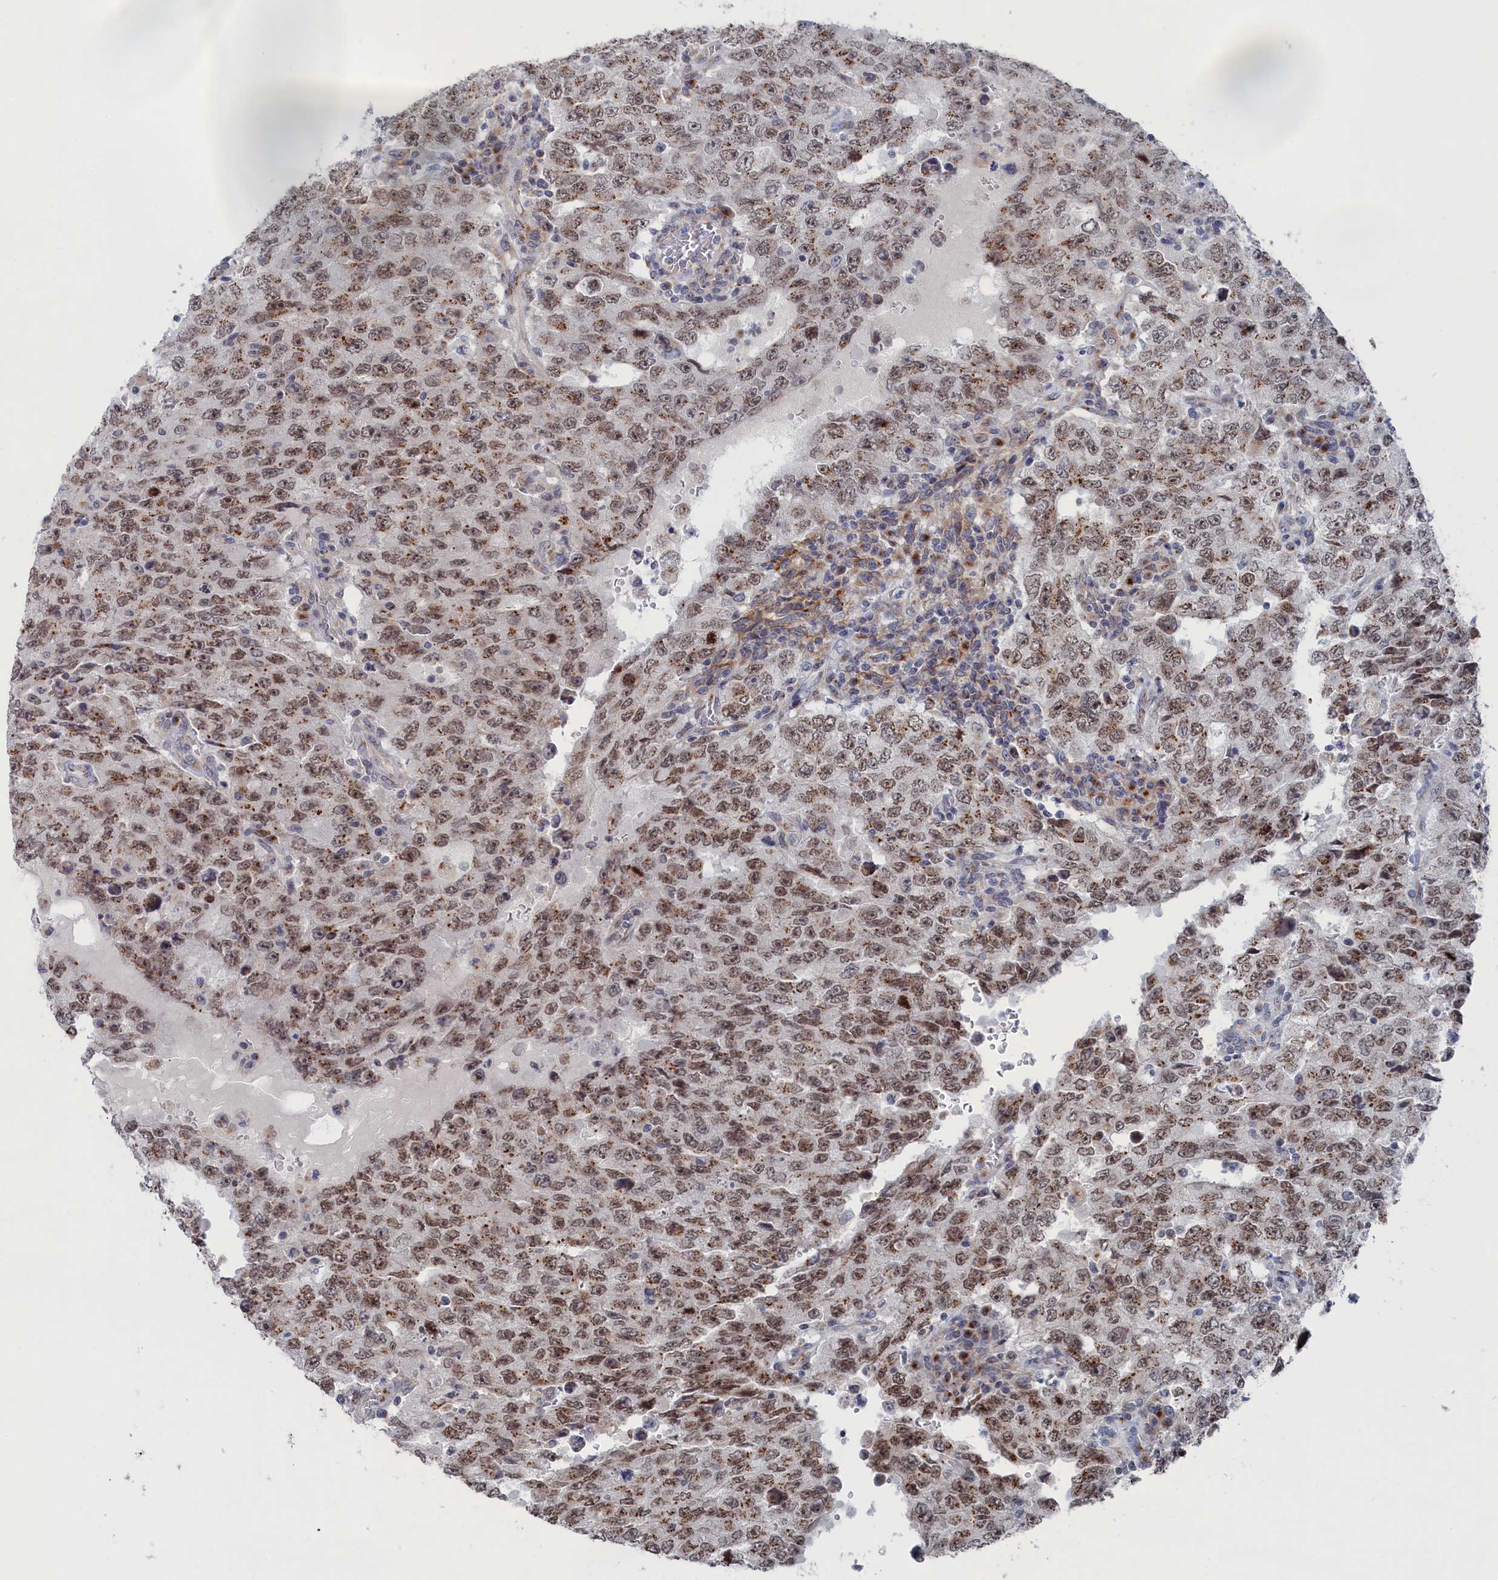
{"staining": {"intensity": "moderate", "quantity": ">75%", "location": "cytoplasmic/membranous,nuclear"}, "tissue": "testis cancer", "cell_type": "Tumor cells", "image_type": "cancer", "snomed": [{"axis": "morphology", "description": "Carcinoma, Embryonal, NOS"}, {"axis": "topography", "description": "Testis"}], "caption": "Immunohistochemical staining of human testis cancer displays medium levels of moderate cytoplasmic/membranous and nuclear protein staining in approximately >75% of tumor cells.", "gene": "IRX1", "patient": {"sex": "male", "age": 26}}